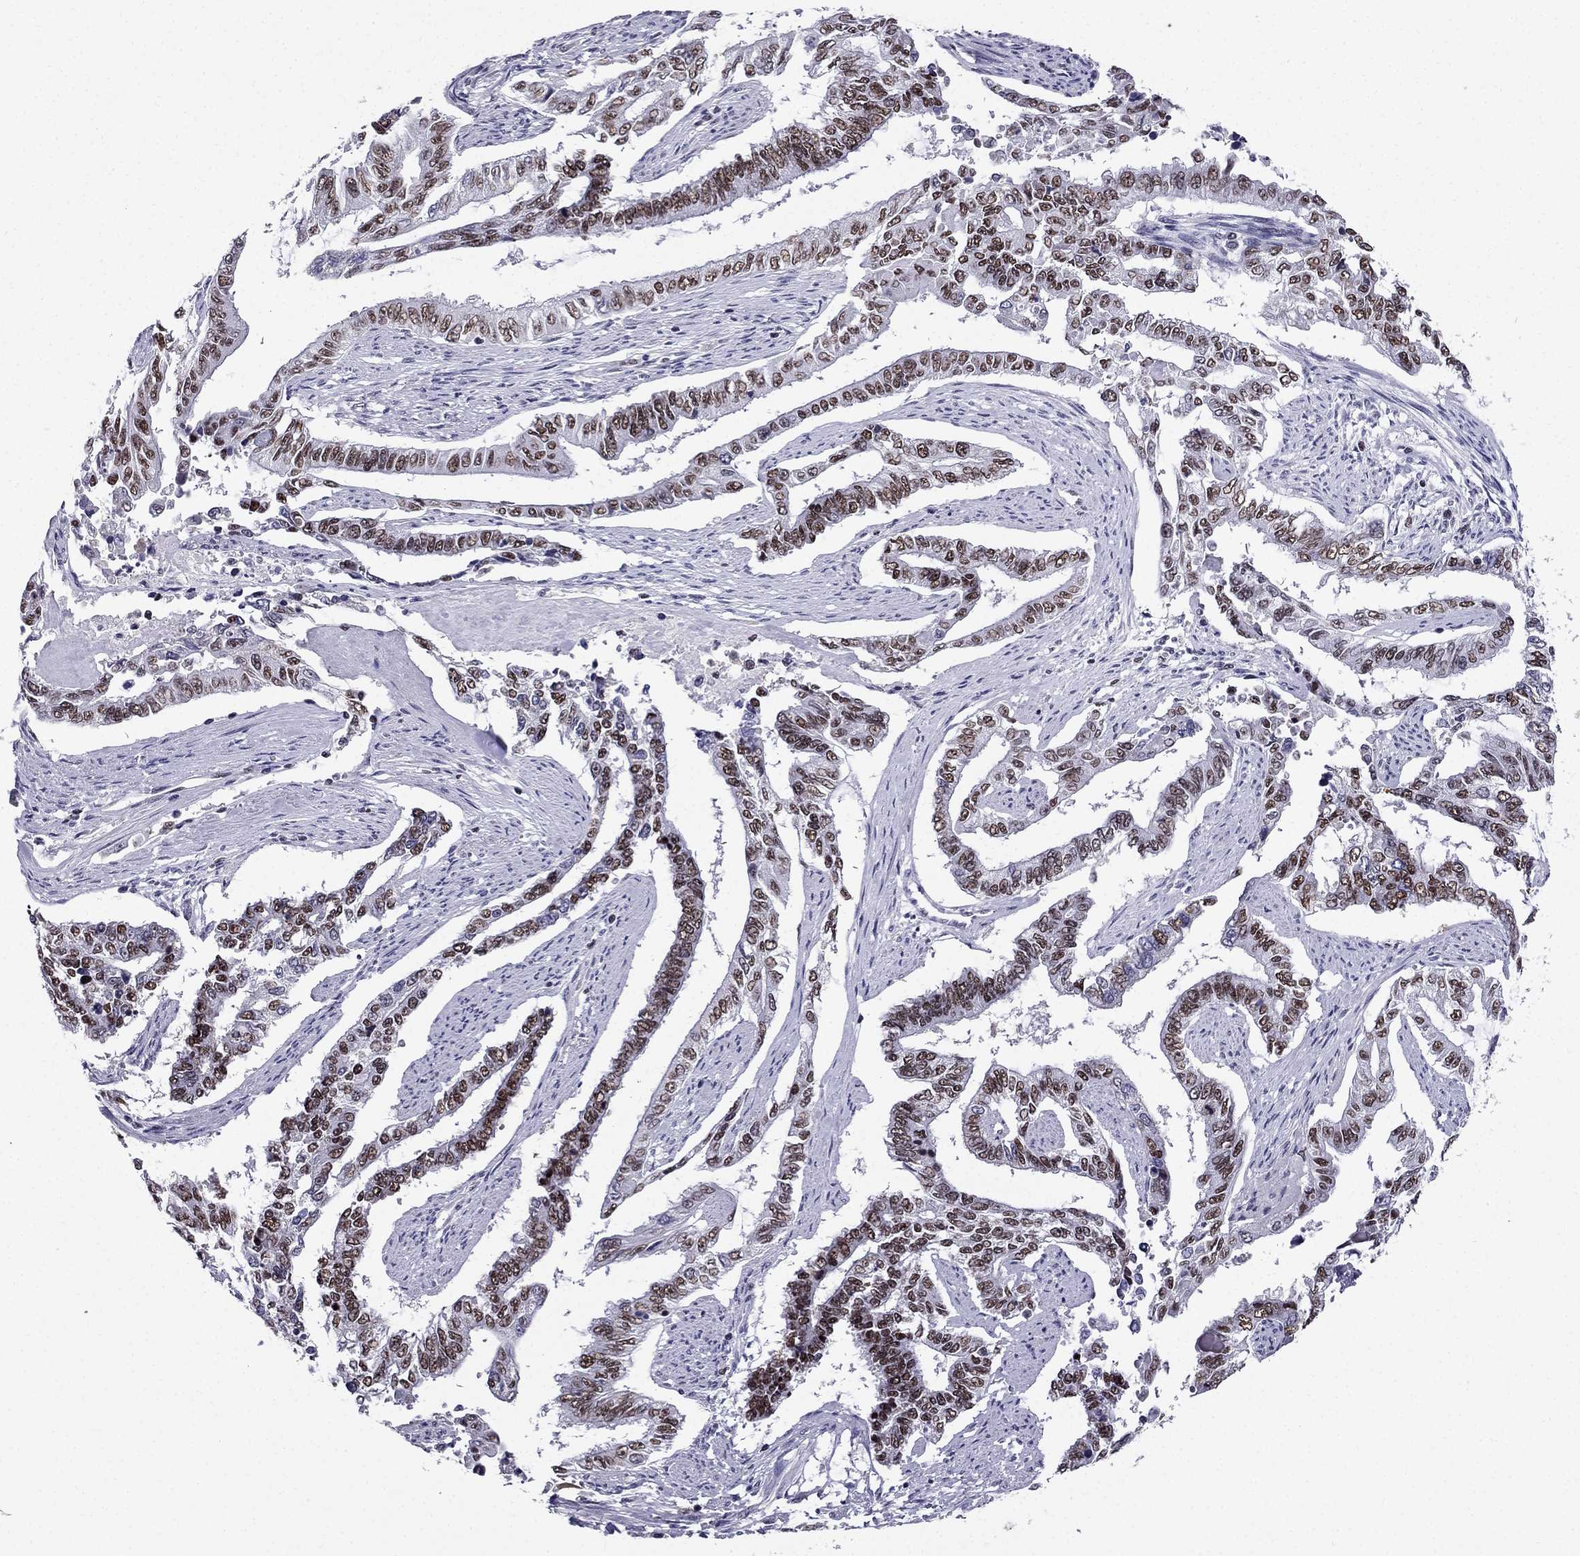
{"staining": {"intensity": "moderate", "quantity": ">75%", "location": "nuclear"}, "tissue": "endometrial cancer", "cell_type": "Tumor cells", "image_type": "cancer", "snomed": [{"axis": "morphology", "description": "Adenocarcinoma, NOS"}, {"axis": "topography", "description": "Uterus"}], "caption": "Endometrial adenocarcinoma stained with immunohistochemistry exhibits moderate nuclear positivity in about >75% of tumor cells.", "gene": "ZNF420", "patient": {"sex": "female", "age": 59}}